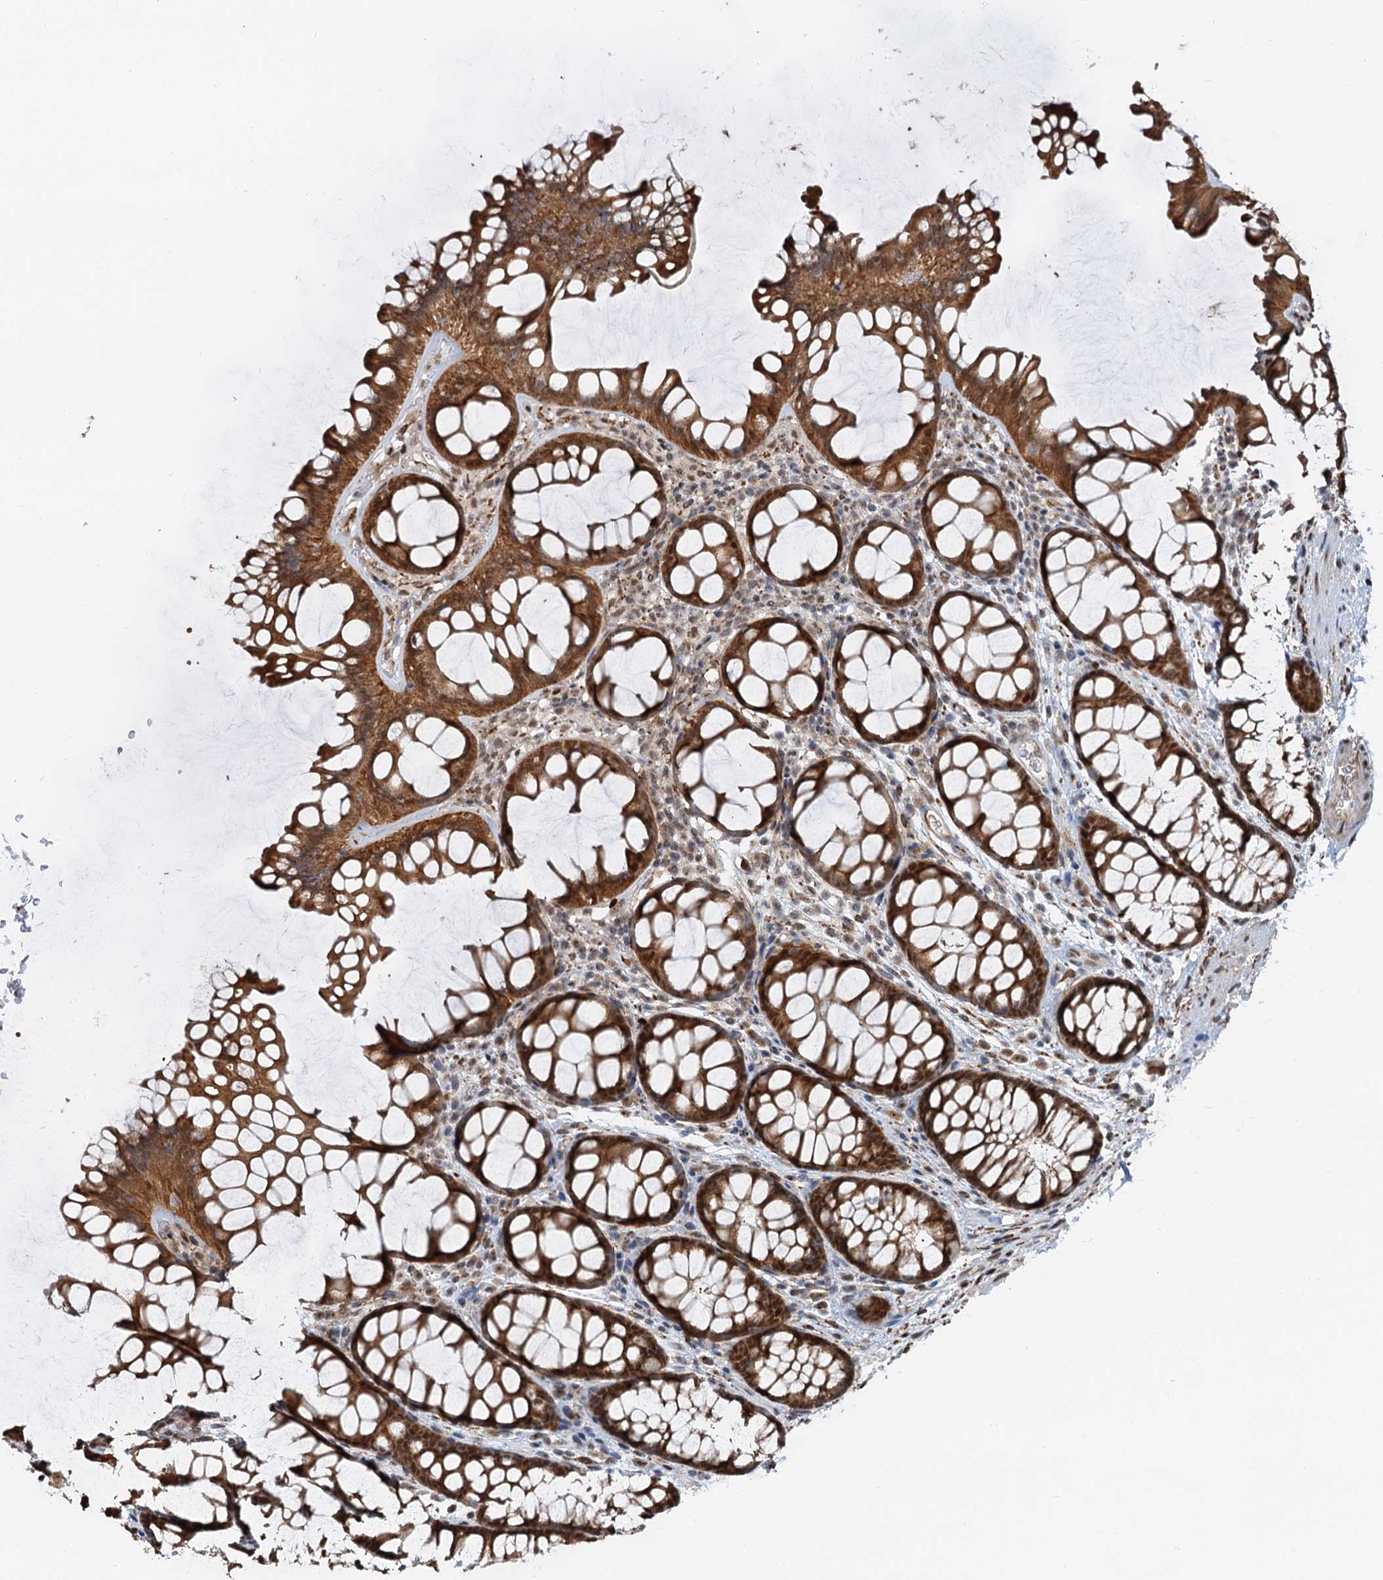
{"staining": {"intensity": "strong", "quantity": ">75%", "location": "cytoplasmic/membranous,nuclear"}, "tissue": "colon", "cell_type": "Endothelial cells", "image_type": "normal", "snomed": [{"axis": "morphology", "description": "Normal tissue, NOS"}, {"axis": "topography", "description": "Colon"}], "caption": "Endothelial cells display high levels of strong cytoplasmic/membranous,nuclear expression in approximately >75% of cells in normal human colon.", "gene": "CFDP1", "patient": {"sex": "female", "age": 82}}